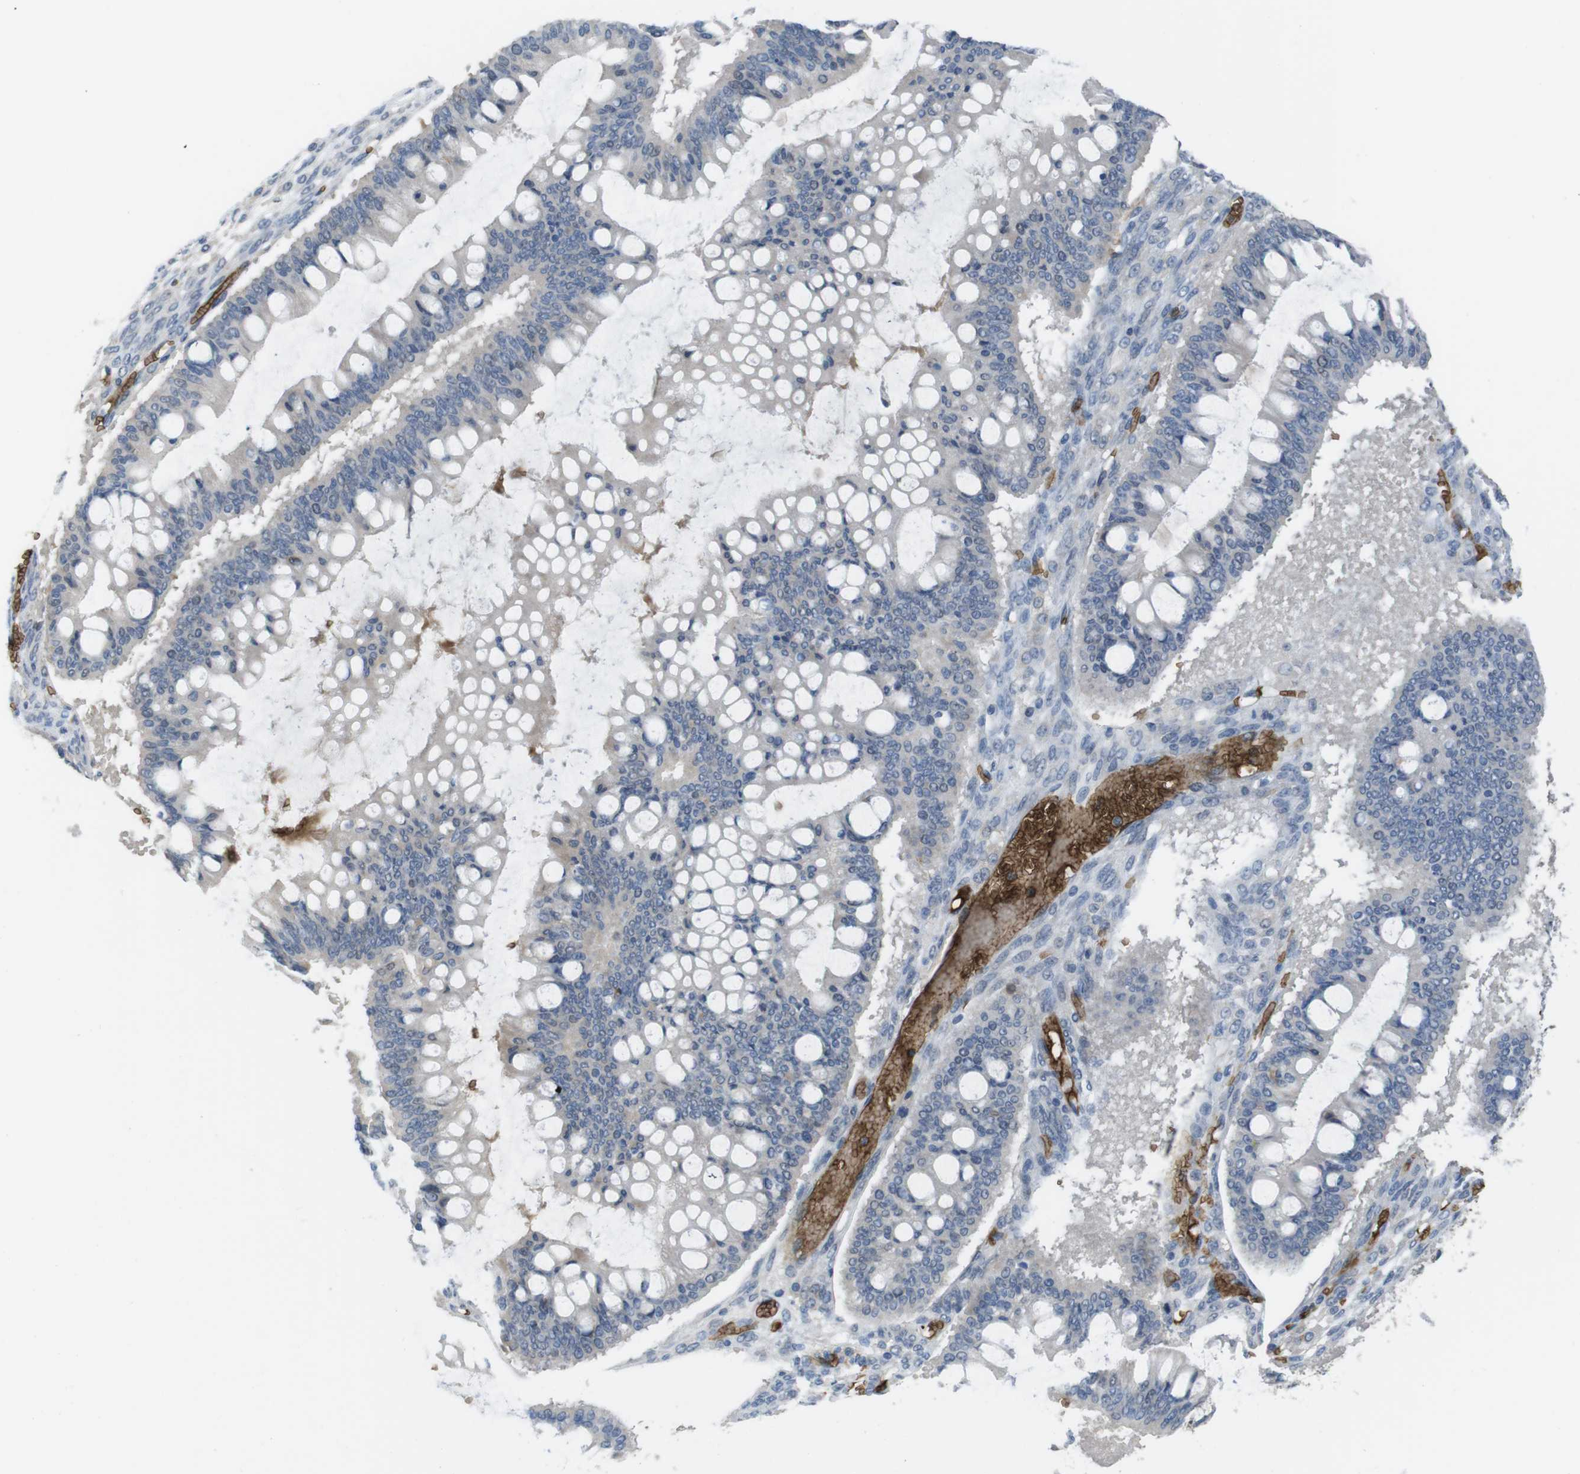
{"staining": {"intensity": "negative", "quantity": "none", "location": "none"}, "tissue": "ovarian cancer", "cell_type": "Tumor cells", "image_type": "cancer", "snomed": [{"axis": "morphology", "description": "Cystadenocarcinoma, mucinous, NOS"}, {"axis": "topography", "description": "Ovary"}], "caption": "Photomicrograph shows no significant protein staining in tumor cells of mucinous cystadenocarcinoma (ovarian). (IHC, brightfield microscopy, high magnification).", "gene": "GYPA", "patient": {"sex": "female", "age": 73}}